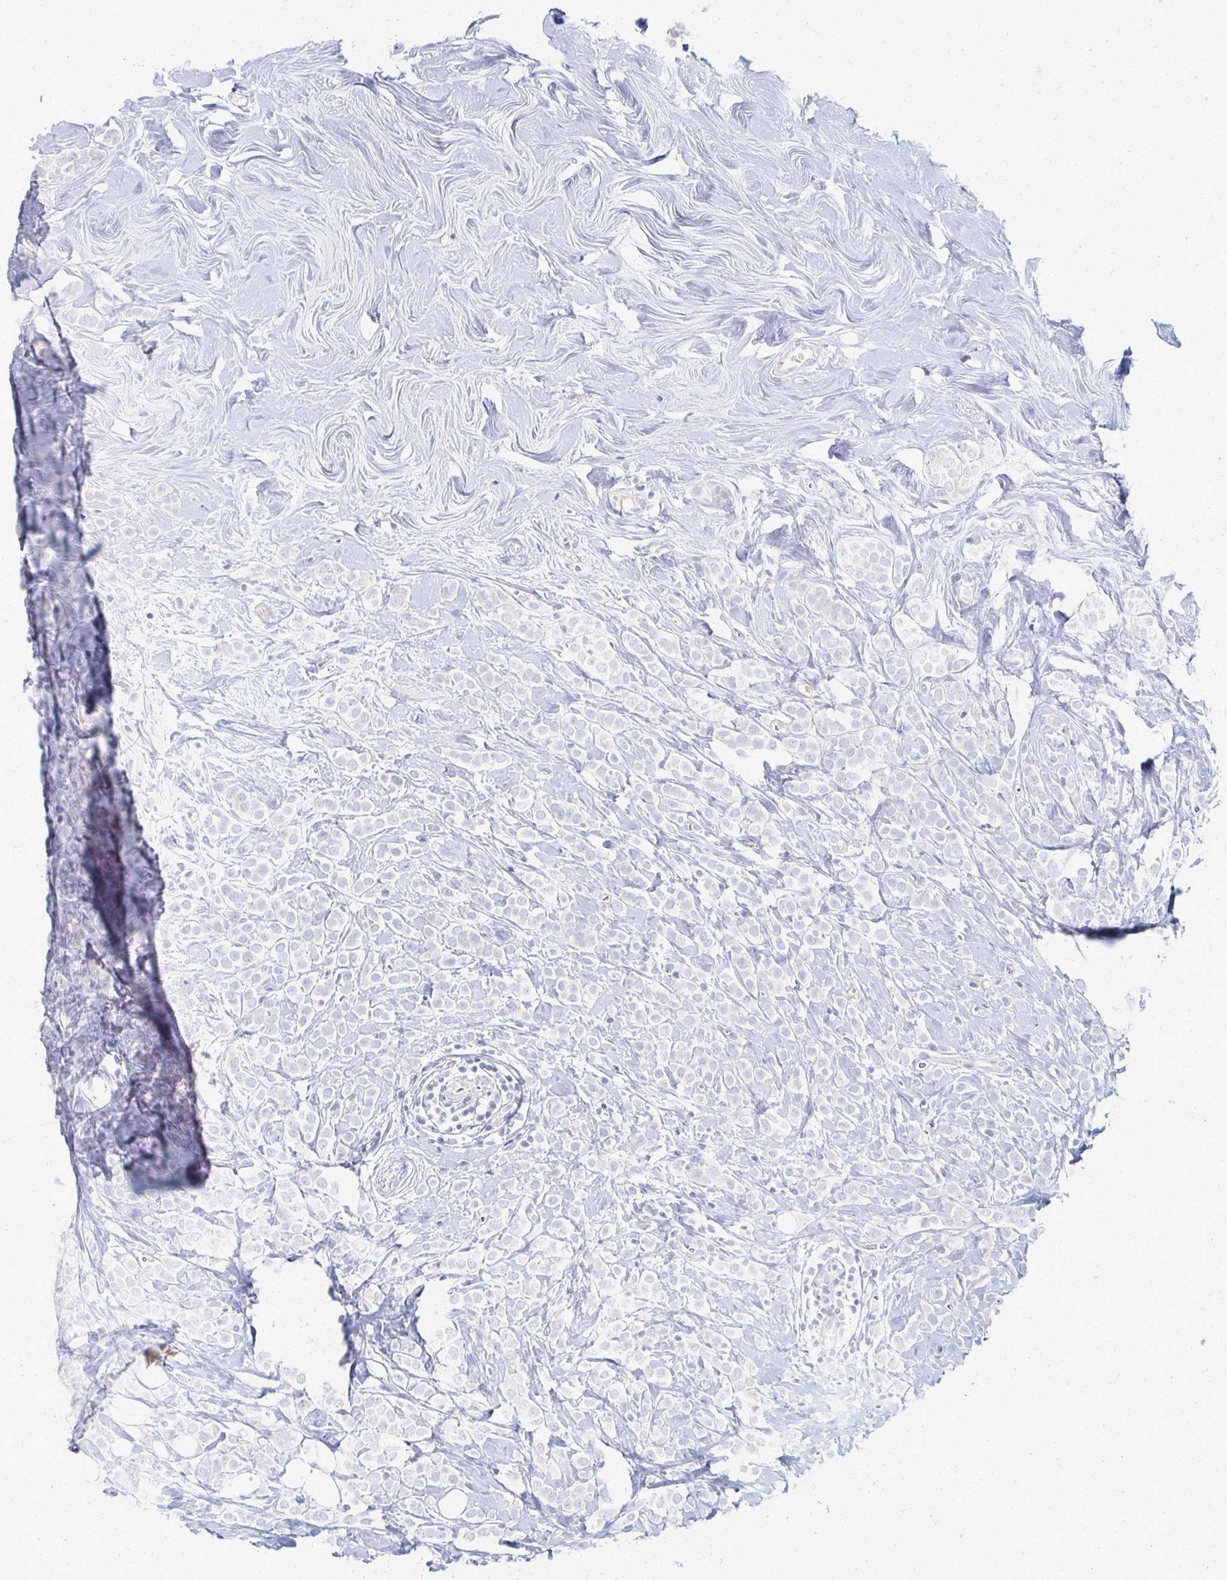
{"staining": {"intensity": "negative", "quantity": "none", "location": "none"}, "tissue": "breast cancer", "cell_type": "Tumor cells", "image_type": "cancer", "snomed": [{"axis": "morphology", "description": "Lobular carcinoma"}, {"axis": "topography", "description": "Breast"}], "caption": "The immunohistochemistry (IHC) micrograph has no significant positivity in tumor cells of breast lobular carcinoma tissue. (DAB immunohistochemistry (IHC) visualized using brightfield microscopy, high magnification).", "gene": "PRR20A", "patient": {"sex": "female", "age": 49}}